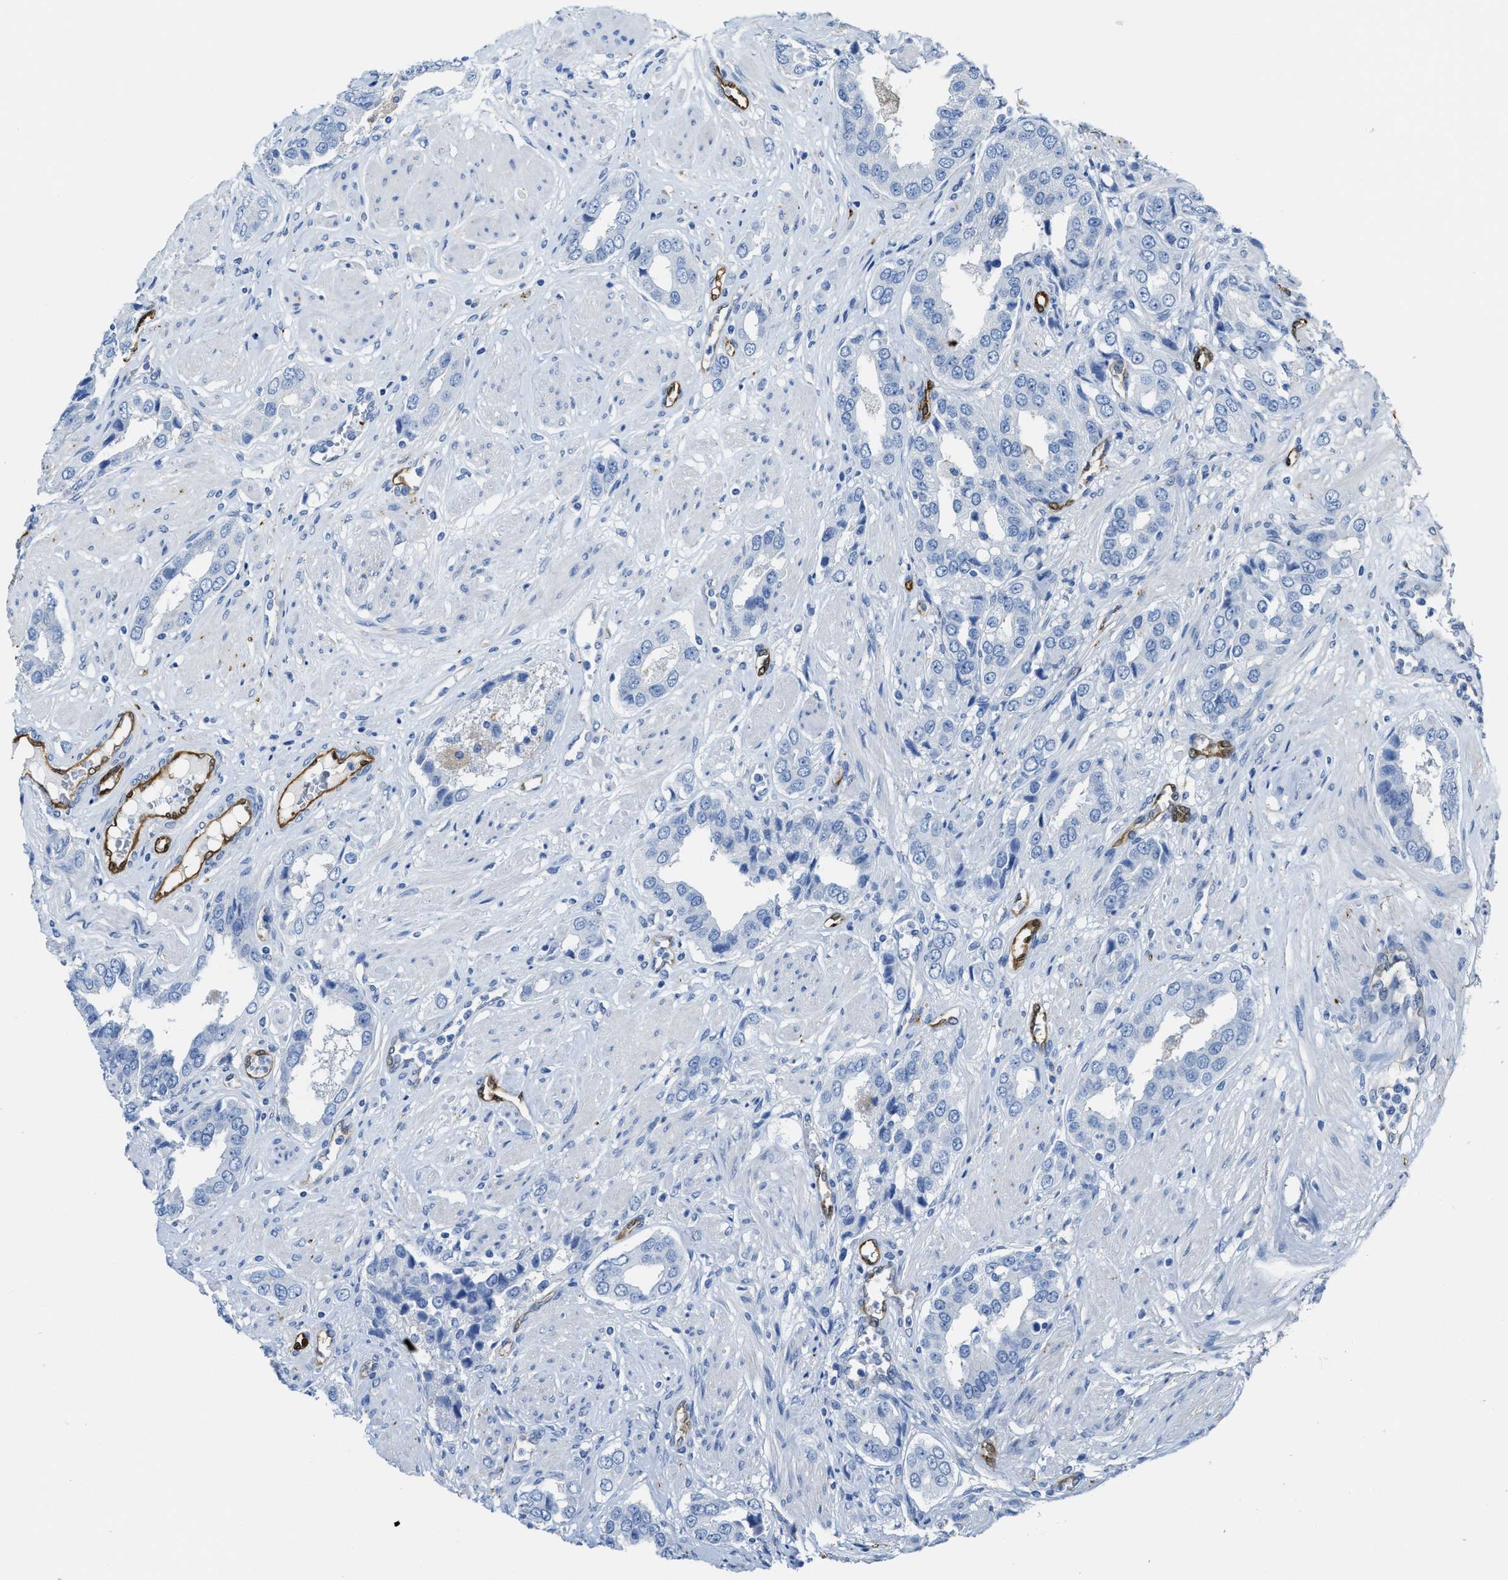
{"staining": {"intensity": "negative", "quantity": "none", "location": "none"}, "tissue": "prostate cancer", "cell_type": "Tumor cells", "image_type": "cancer", "snomed": [{"axis": "morphology", "description": "Adenocarcinoma, High grade"}, {"axis": "topography", "description": "Prostate"}], "caption": "A histopathology image of human prostate cancer is negative for staining in tumor cells.", "gene": "ASS1", "patient": {"sex": "male", "age": 52}}